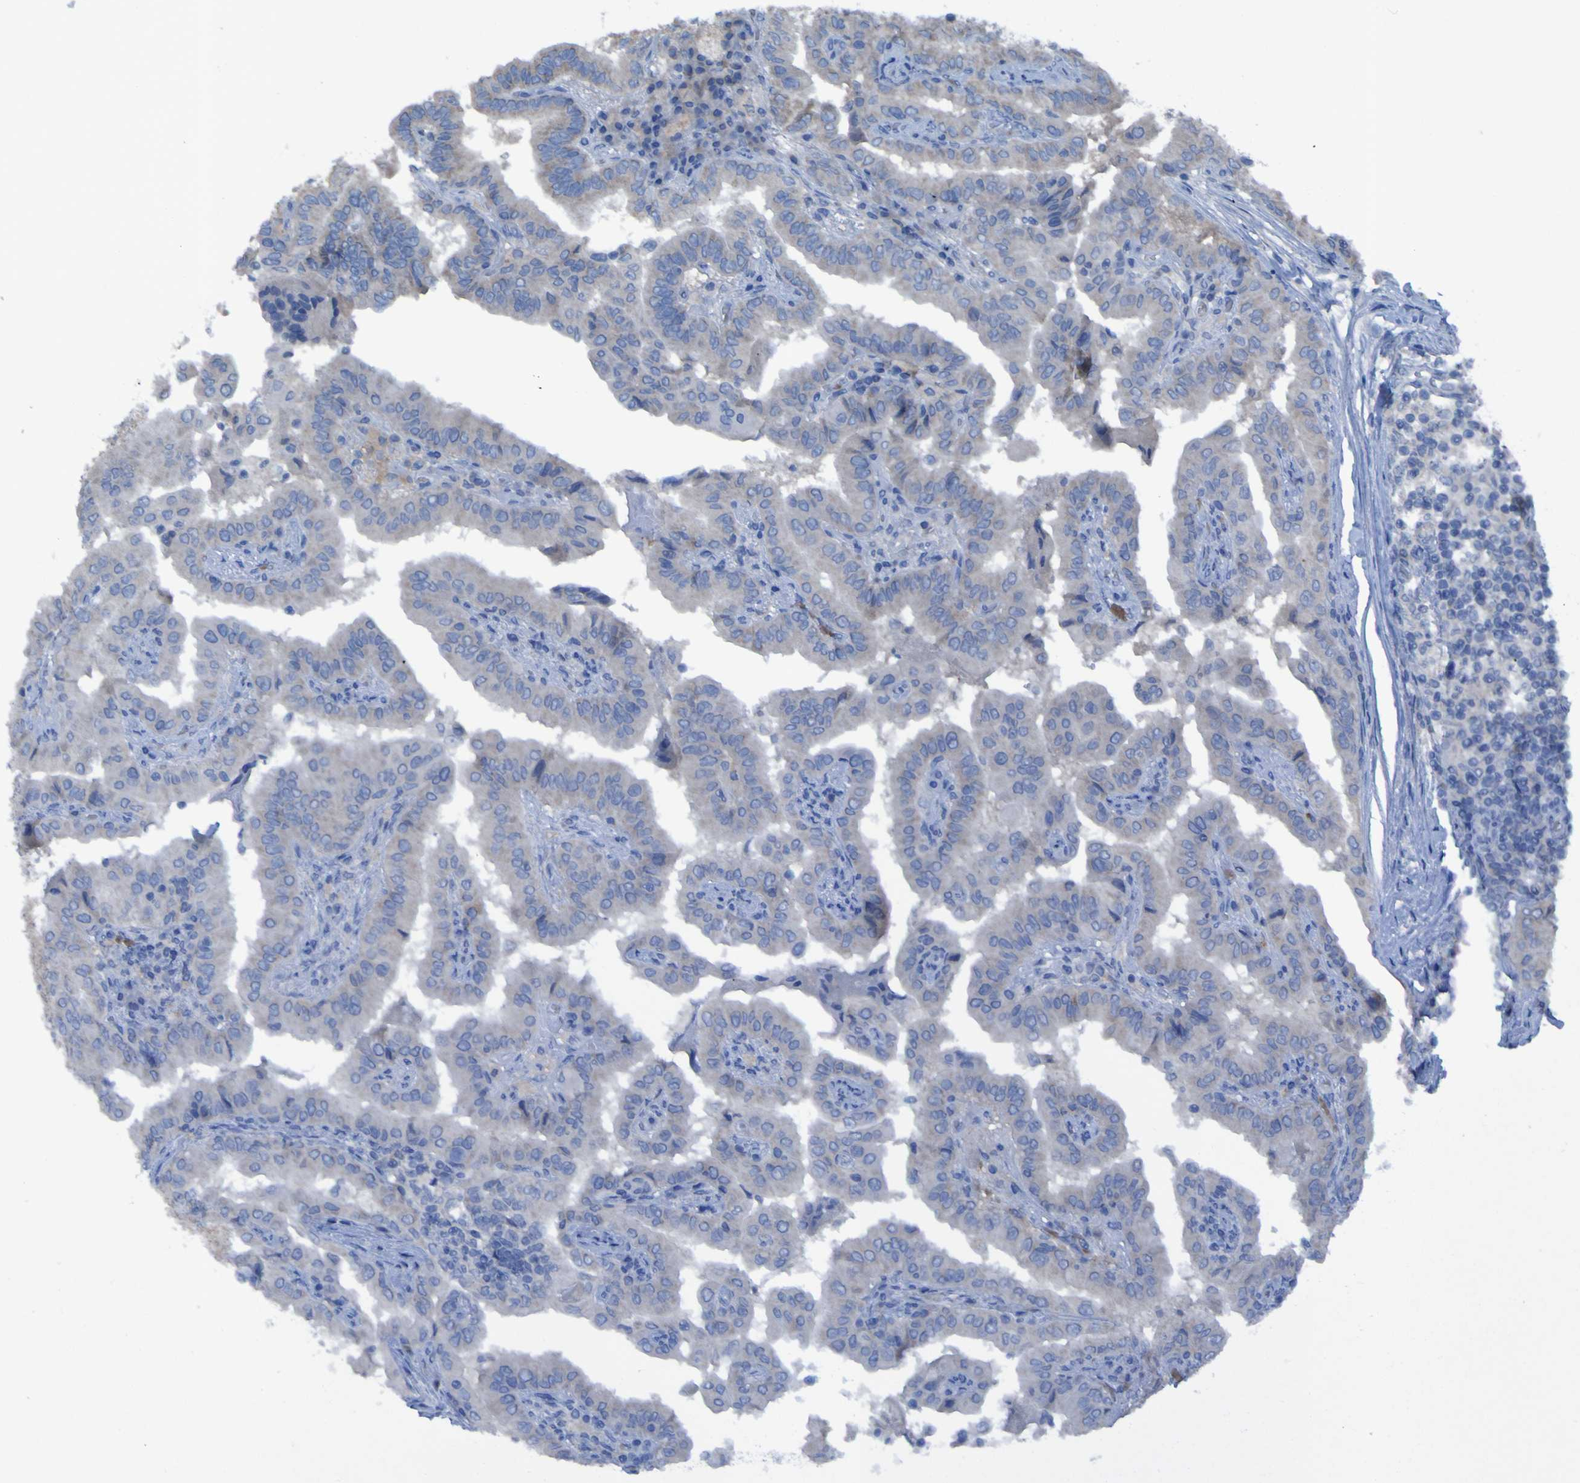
{"staining": {"intensity": "negative", "quantity": "none", "location": "none"}, "tissue": "thyroid cancer", "cell_type": "Tumor cells", "image_type": "cancer", "snomed": [{"axis": "morphology", "description": "Papillary adenocarcinoma, NOS"}, {"axis": "topography", "description": "Thyroid gland"}], "caption": "Immunohistochemical staining of human thyroid cancer (papillary adenocarcinoma) displays no significant staining in tumor cells.", "gene": "SGK2", "patient": {"sex": "male", "age": 33}}